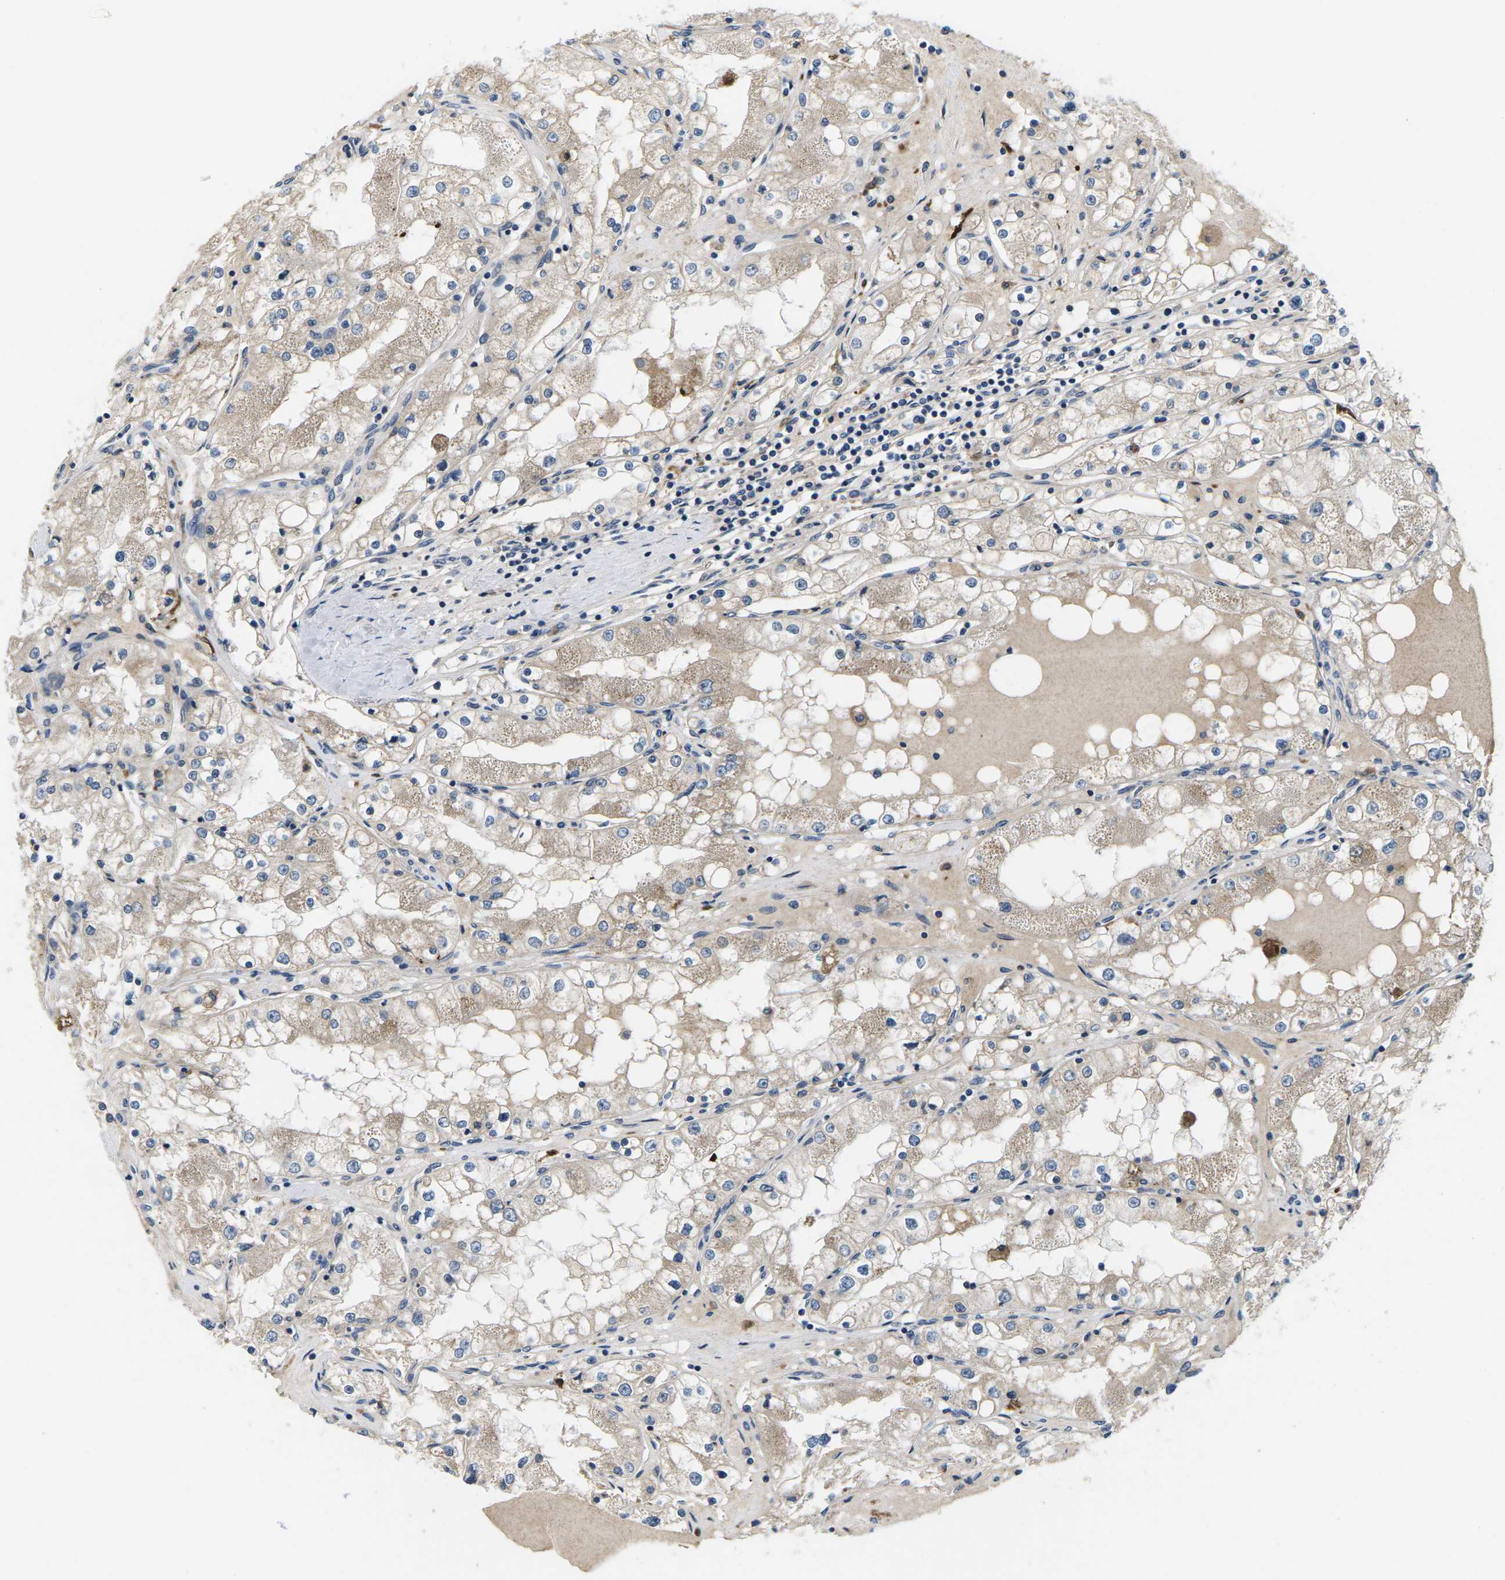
{"staining": {"intensity": "weak", "quantity": ">75%", "location": "cytoplasmic/membranous"}, "tissue": "renal cancer", "cell_type": "Tumor cells", "image_type": "cancer", "snomed": [{"axis": "morphology", "description": "Adenocarcinoma, NOS"}, {"axis": "topography", "description": "Kidney"}], "caption": "Human adenocarcinoma (renal) stained with a protein marker exhibits weak staining in tumor cells.", "gene": "ERGIC3", "patient": {"sex": "male", "age": 68}}